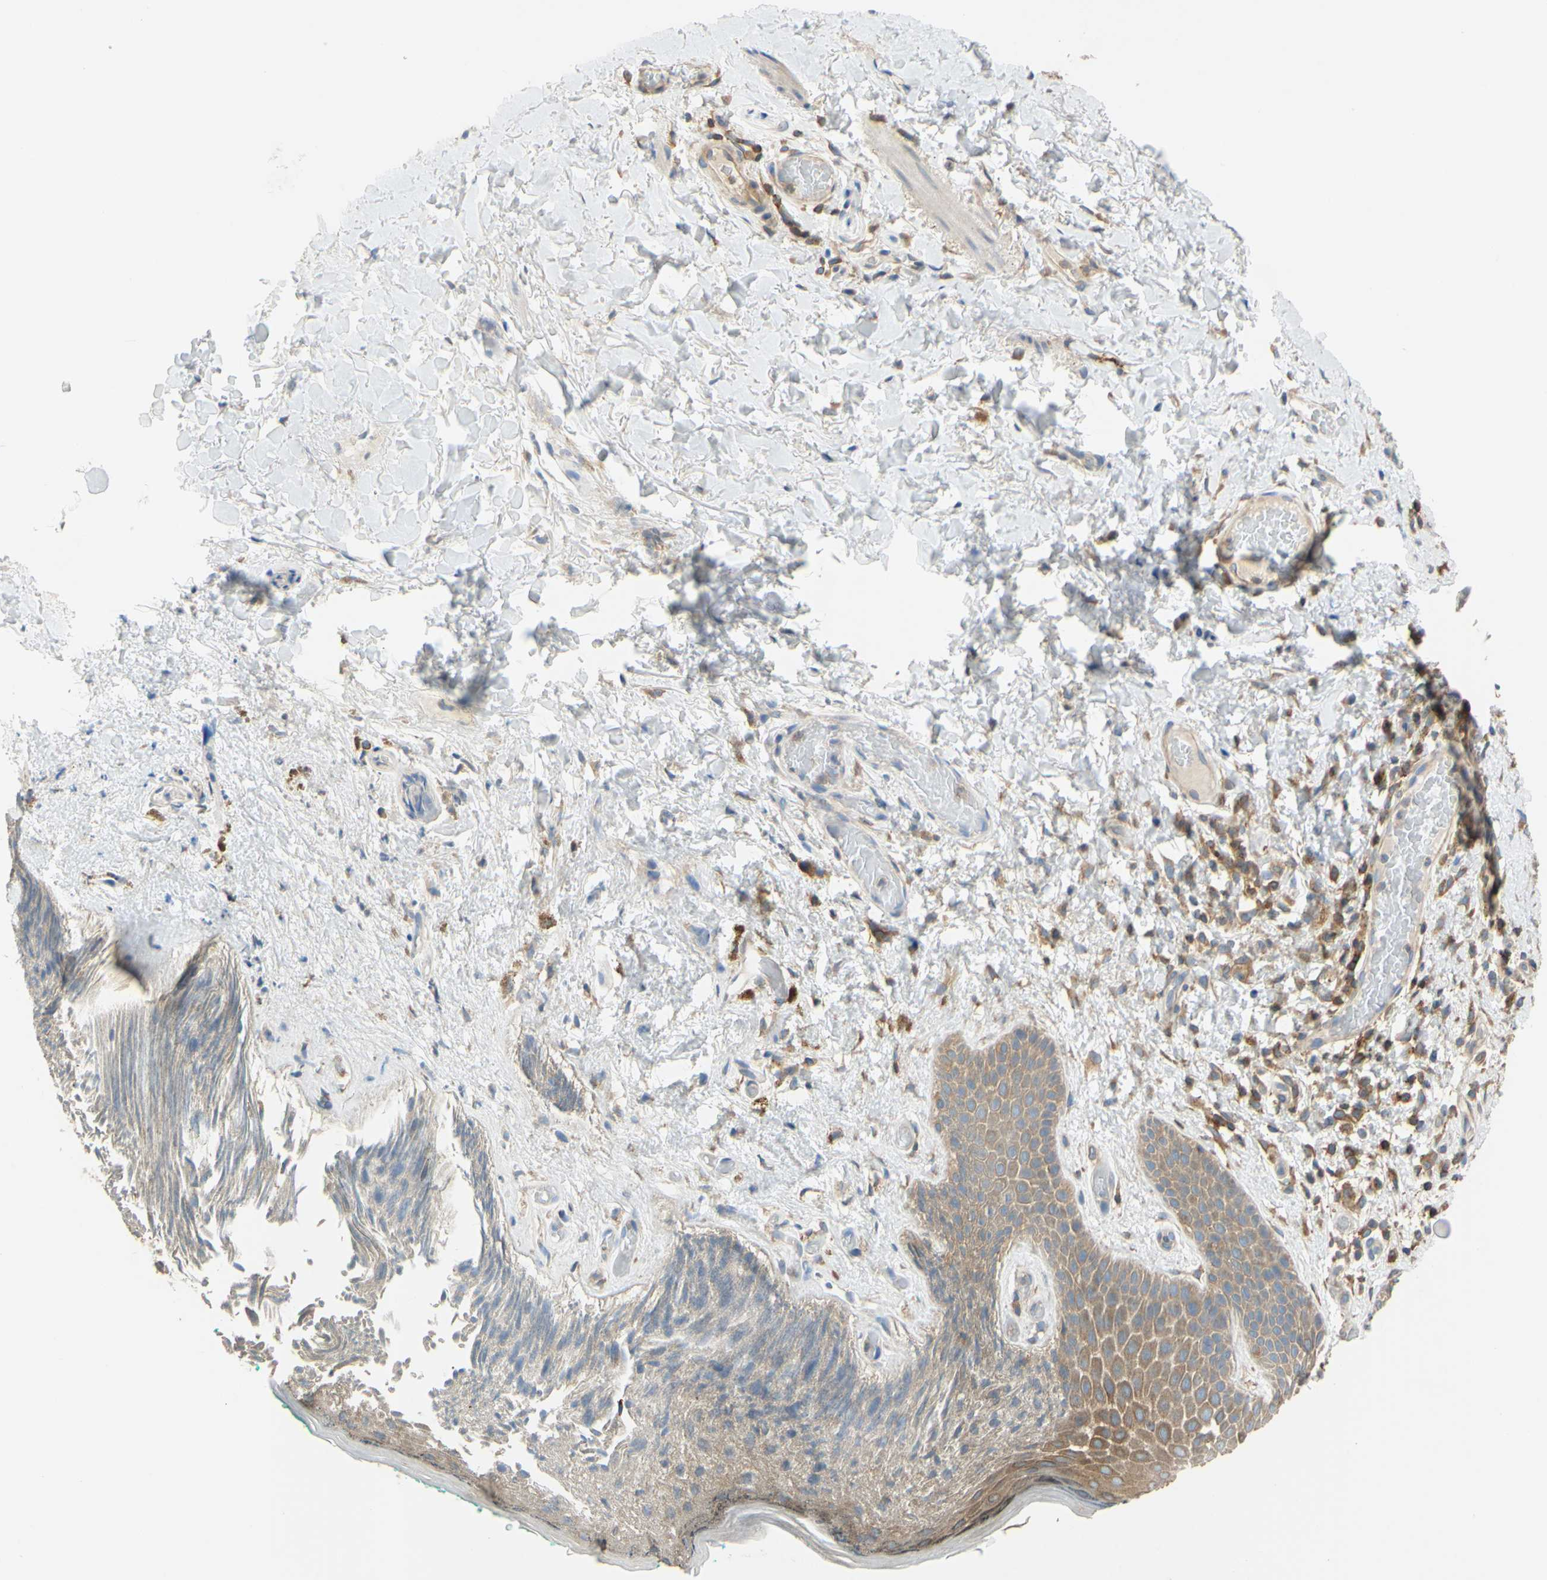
{"staining": {"intensity": "weak", "quantity": ">75%", "location": "cytoplasmic/membranous"}, "tissue": "skin", "cell_type": "Epidermal cells", "image_type": "normal", "snomed": [{"axis": "morphology", "description": "Normal tissue, NOS"}, {"axis": "topography", "description": "Anal"}], "caption": "Immunohistochemistry (IHC) micrograph of benign skin stained for a protein (brown), which displays low levels of weak cytoplasmic/membranous positivity in approximately >75% of epidermal cells.", "gene": "POR", "patient": {"sex": "male", "age": 74}}